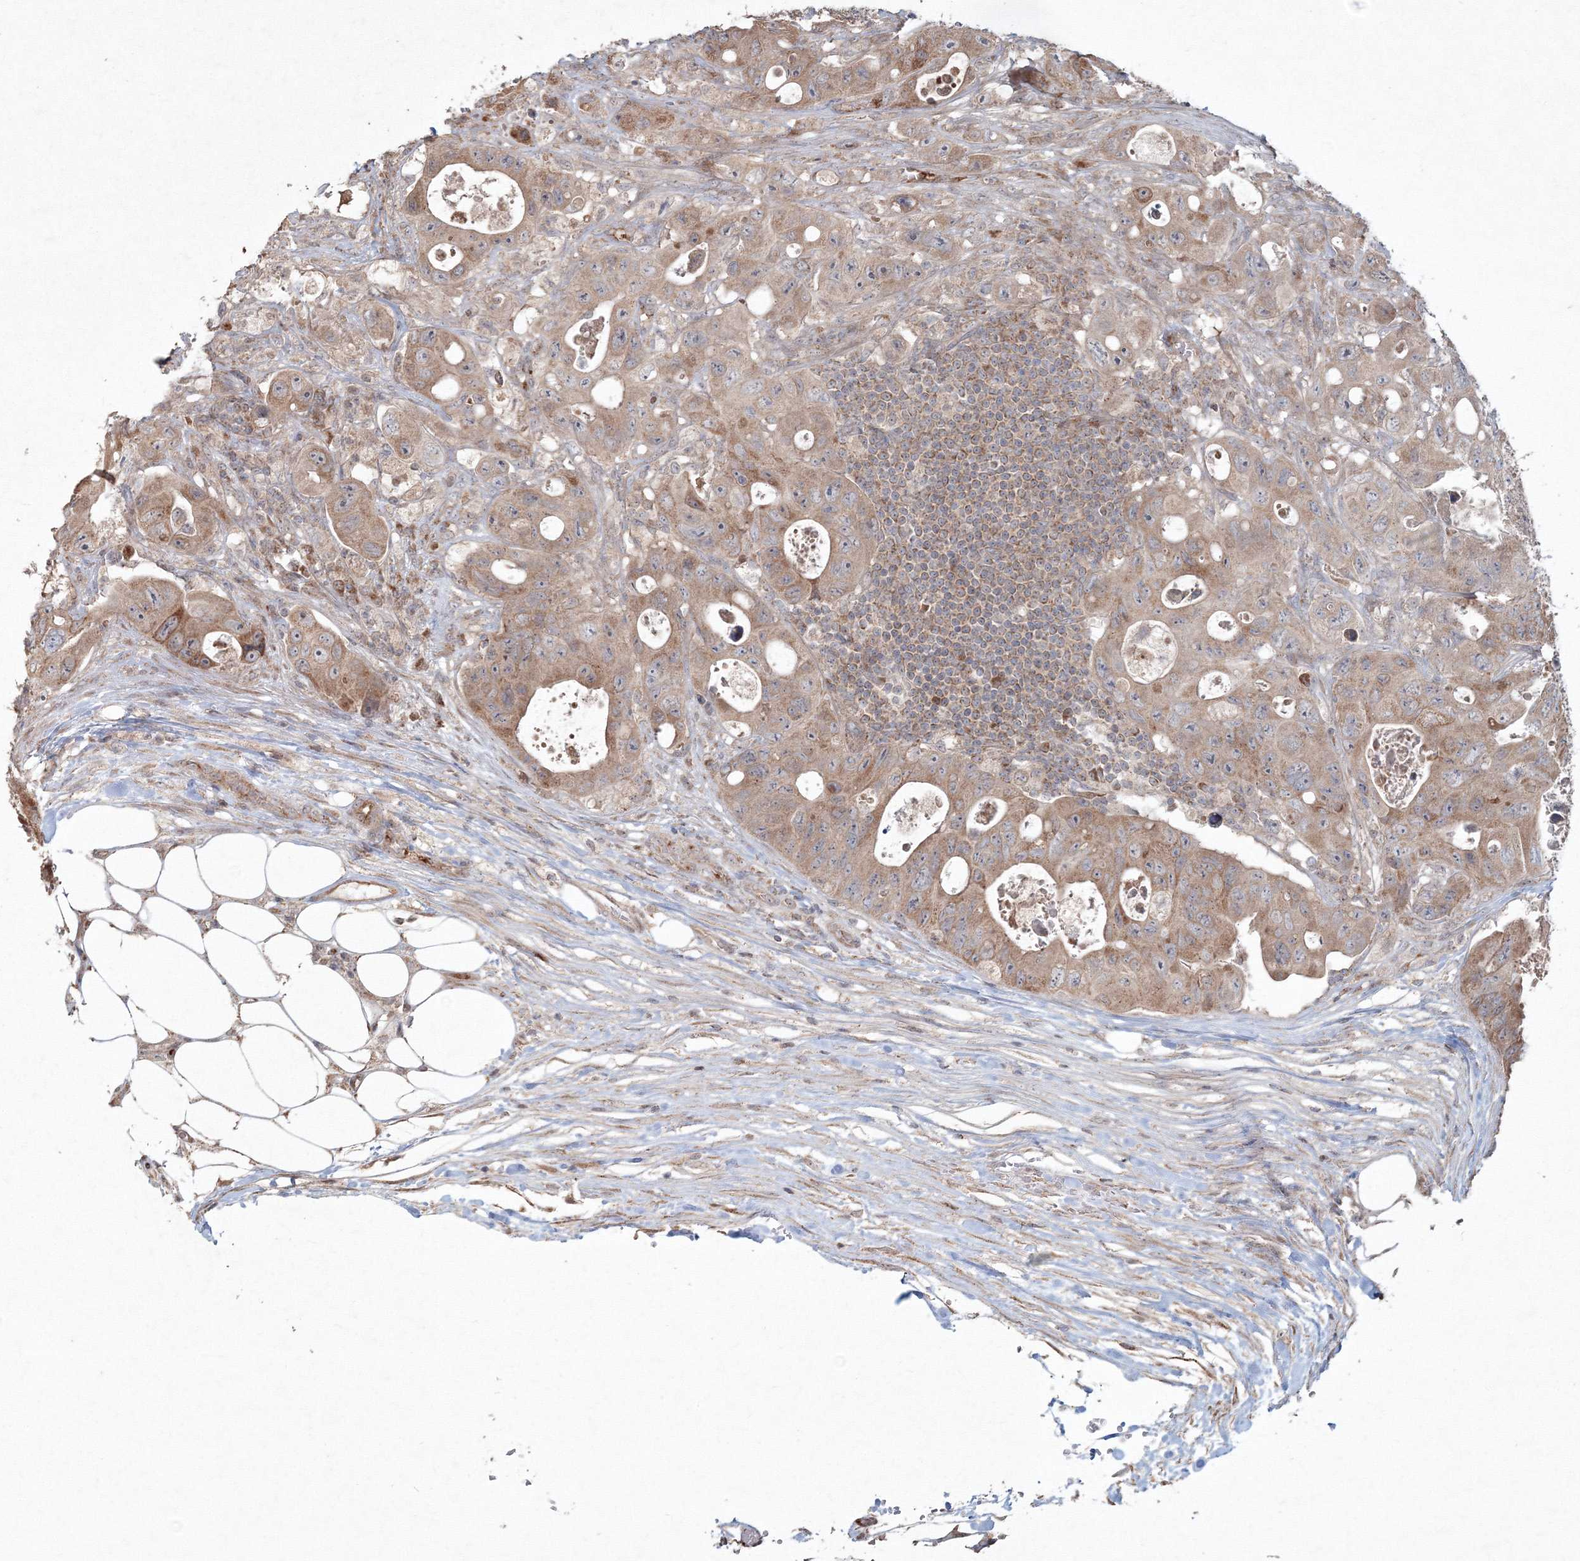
{"staining": {"intensity": "moderate", "quantity": "25%-75%", "location": "cytoplasmic/membranous"}, "tissue": "colorectal cancer", "cell_type": "Tumor cells", "image_type": "cancer", "snomed": [{"axis": "morphology", "description": "Adenocarcinoma, NOS"}, {"axis": "topography", "description": "Colon"}], "caption": "Tumor cells show moderate cytoplasmic/membranous staining in approximately 25%-75% of cells in colorectal cancer. (DAB (3,3'-diaminobenzidine) = brown stain, brightfield microscopy at high magnification).", "gene": "ANAPC16", "patient": {"sex": "female", "age": 46}}